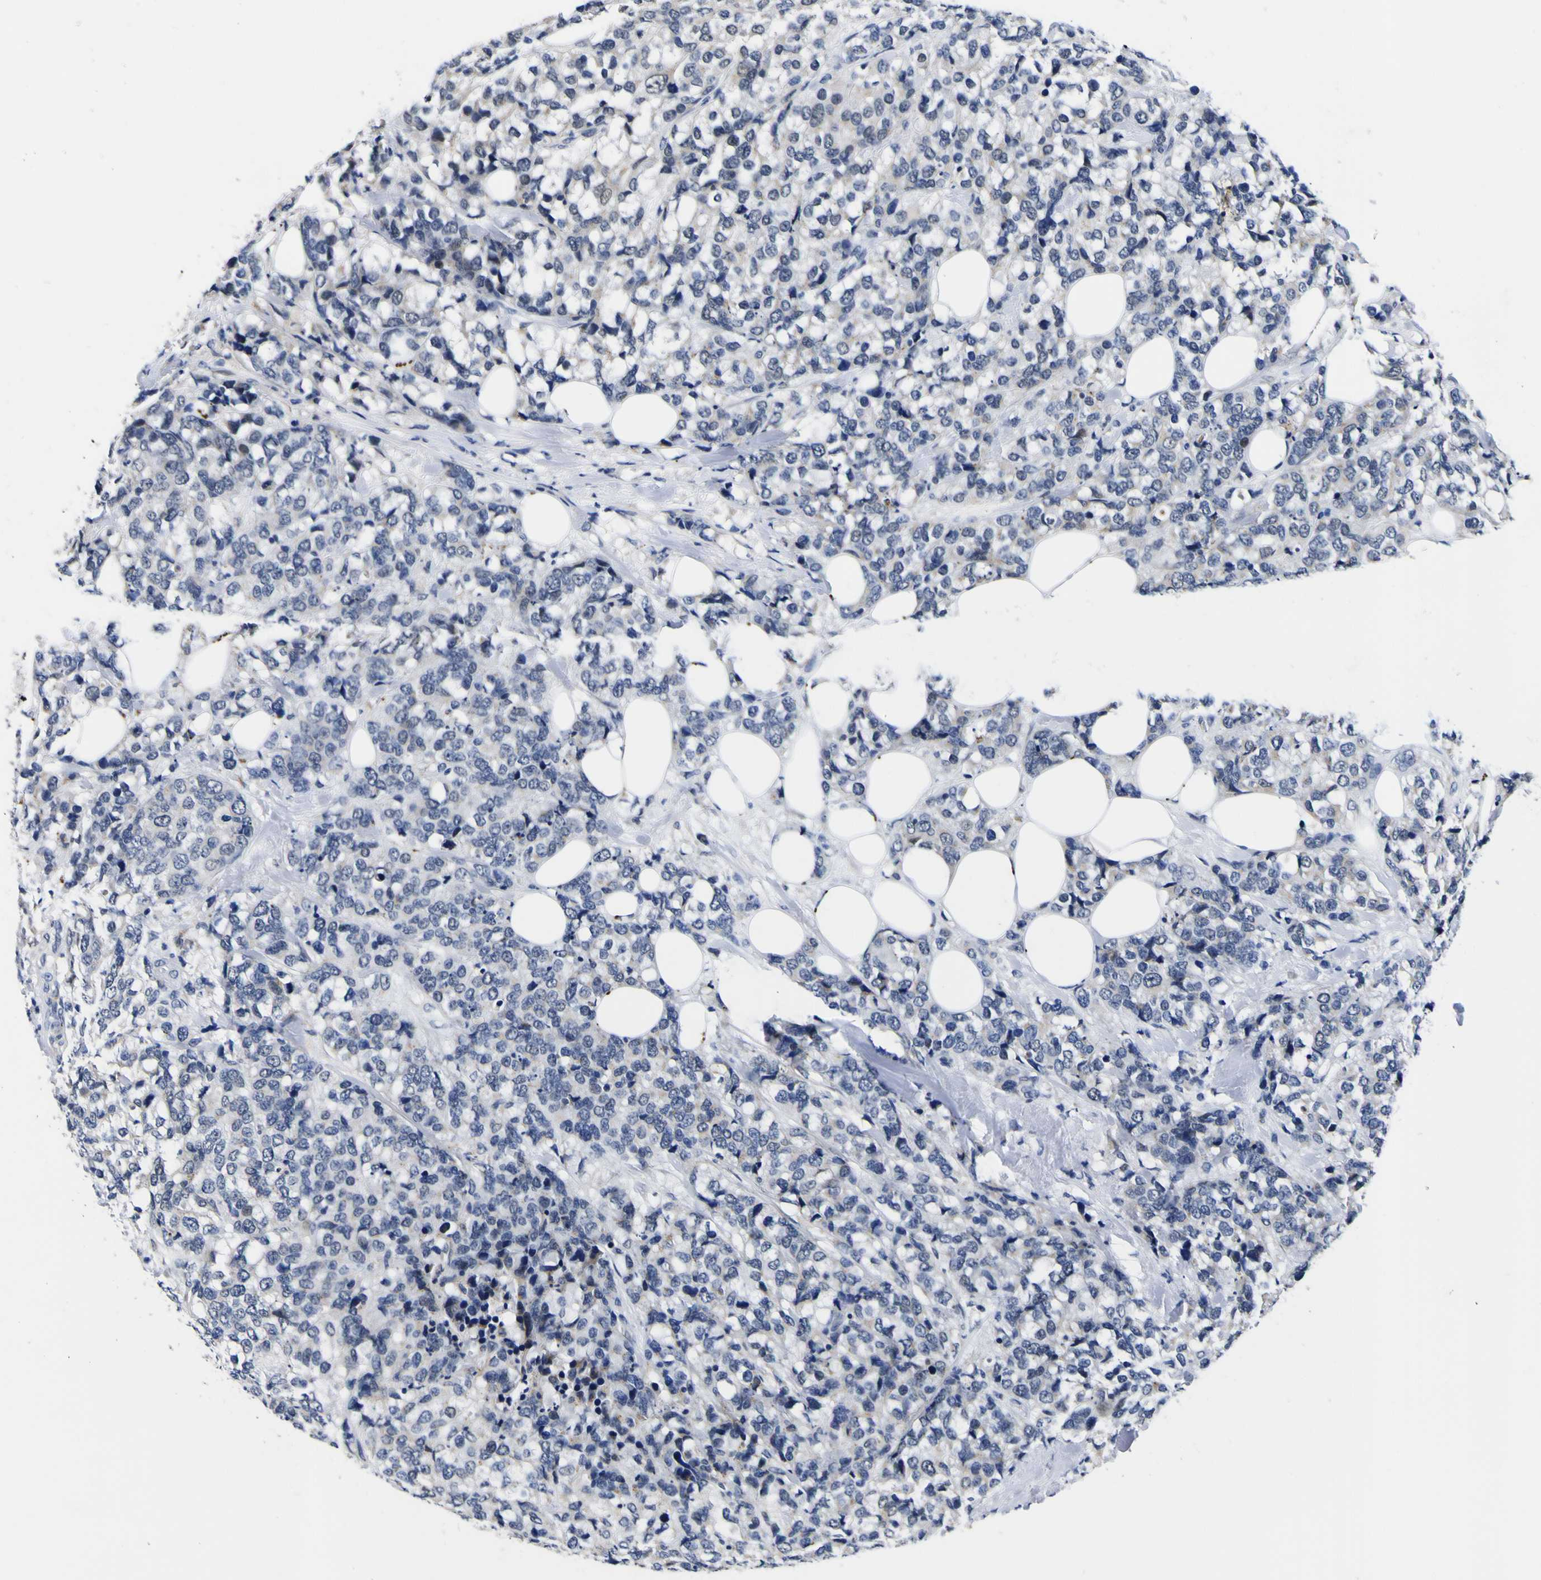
{"staining": {"intensity": "negative", "quantity": "none", "location": "none"}, "tissue": "breast cancer", "cell_type": "Tumor cells", "image_type": "cancer", "snomed": [{"axis": "morphology", "description": "Lobular carcinoma"}, {"axis": "topography", "description": "Breast"}], "caption": "A photomicrograph of breast cancer stained for a protein exhibits no brown staining in tumor cells.", "gene": "IGFLR1", "patient": {"sex": "female", "age": 59}}